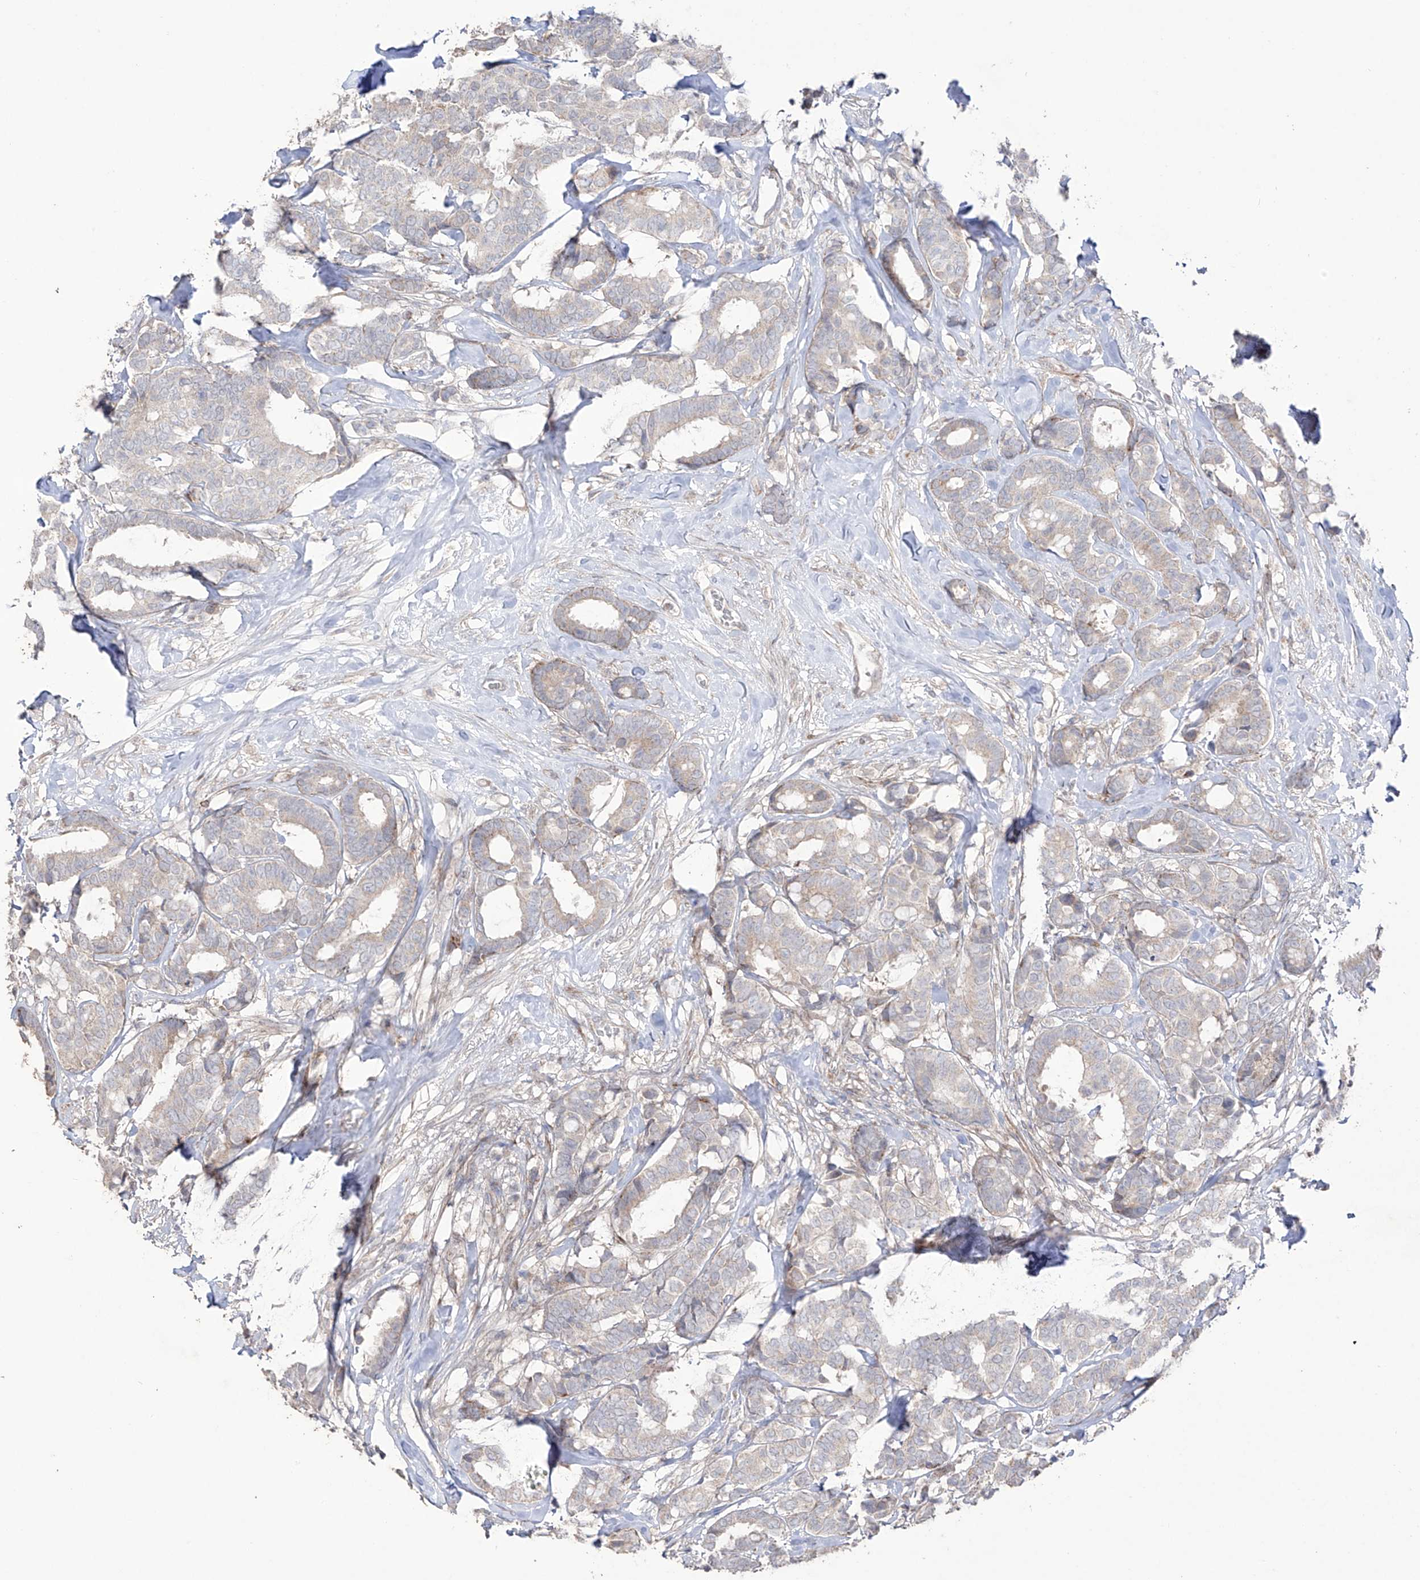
{"staining": {"intensity": "negative", "quantity": "none", "location": "none"}, "tissue": "breast cancer", "cell_type": "Tumor cells", "image_type": "cancer", "snomed": [{"axis": "morphology", "description": "Duct carcinoma"}, {"axis": "topography", "description": "Breast"}], "caption": "A high-resolution photomicrograph shows IHC staining of breast intraductal carcinoma, which shows no significant positivity in tumor cells. (Brightfield microscopy of DAB (3,3'-diaminobenzidine) immunohistochemistry (IHC) at high magnification).", "gene": "YKT6", "patient": {"sex": "female", "age": 87}}